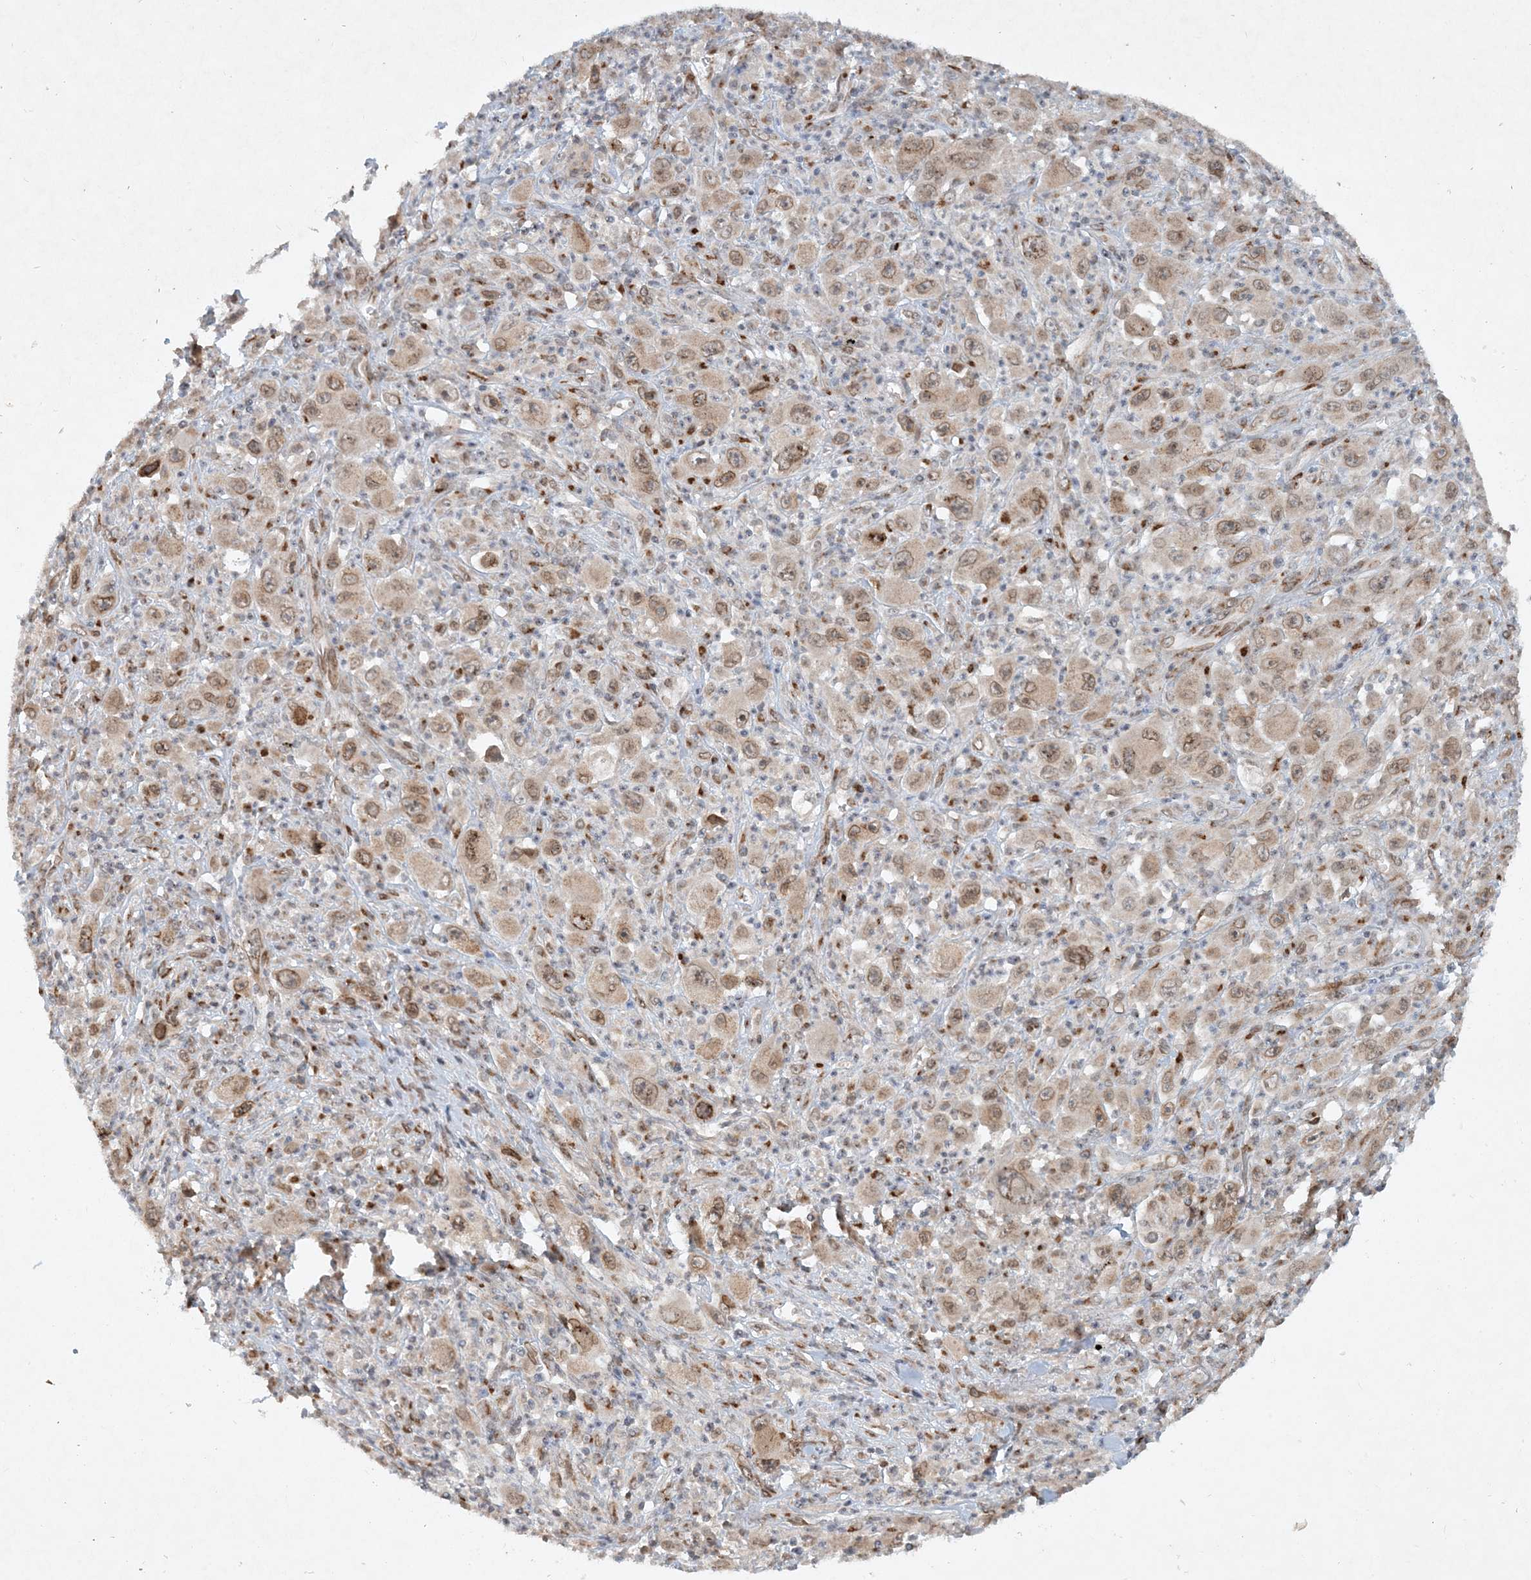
{"staining": {"intensity": "moderate", "quantity": ">75%", "location": "cytoplasmic/membranous,nuclear"}, "tissue": "melanoma", "cell_type": "Tumor cells", "image_type": "cancer", "snomed": [{"axis": "morphology", "description": "Malignant melanoma, Metastatic site"}, {"axis": "topography", "description": "Skin"}], "caption": "Human melanoma stained with a protein marker demonstrates moderate staining in tumor cells.", "gene": "SLC35A2", "patient": {"sex": "female", "age": 56}}